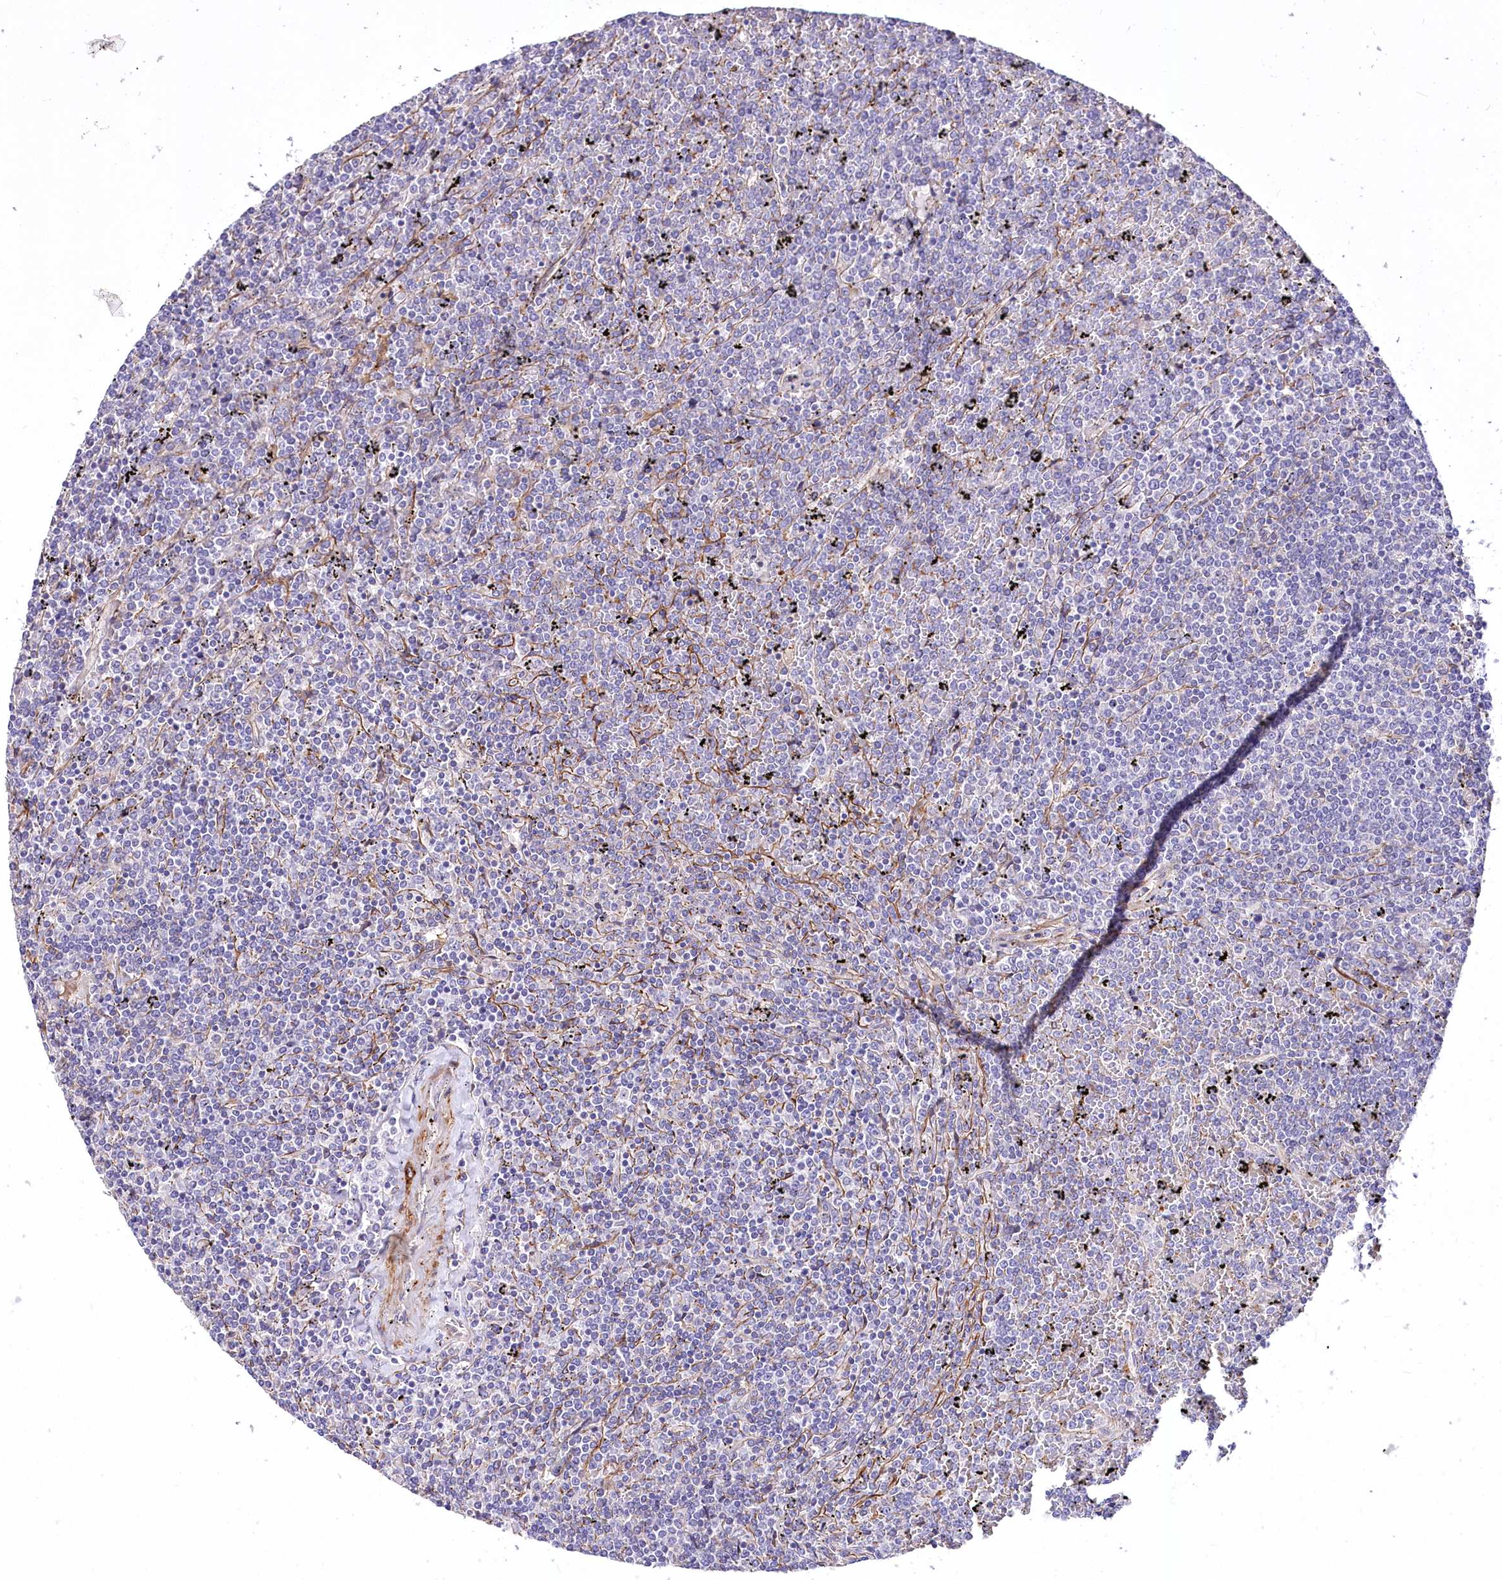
{"staining": {"intensity": "negative", "quantity": "none", "location": "none"}, "tissue": "lymphoma", "cell_type": "Tumor cells", "image_type": "cancer", "snomed": [{"axis": "morphology", "description": "Malignant lymphoma, non-Hodgkin's type, Low grade"}, {"axis": "topography", "description": "Spleen"}], "caption": "Immunohistochemistry histopathology image of human lymphoma stained for a protein (brown), which reveals no staining in tumor cells.", "gene": "RDH16", "patient": {"sex": "female", "age": 19}}